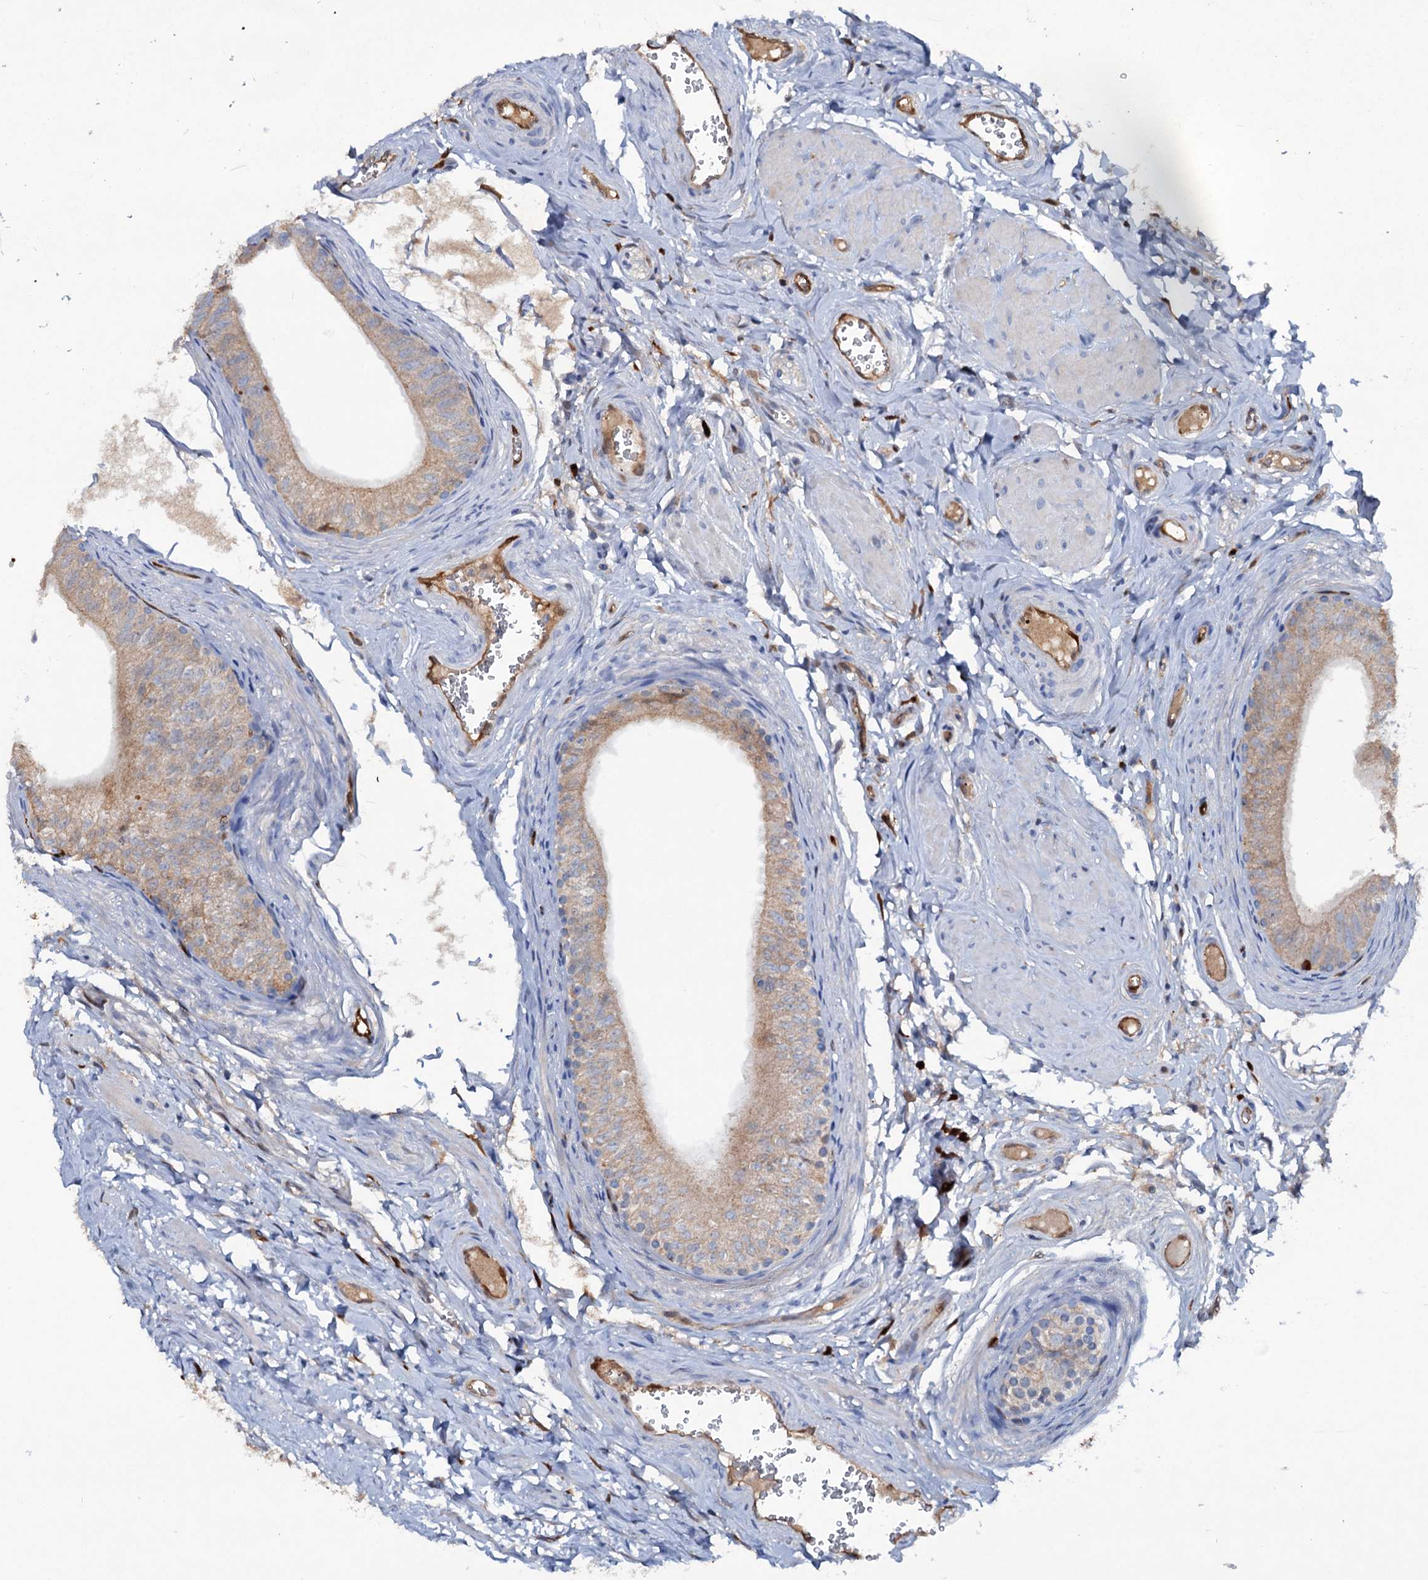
{"staining": {"intensity": "weak", "quantity": "25%-75%", "location": "cytoplasmic/membranous"}, "tissue": "epididymis", "cell_type": "Glandular cells", "image_type": "normal", "snomed": [{"axis": "morphology", "description": "Normal tissue, NOS"}, {"axis": "topography", "description": "Epididymis"}], "caption": "Benign epididymis was stained to show a protein in brown. There is low levels of weak cytoplasmic/membranous expression in approximately 25%-75% of glandular cells. Immunohistochemistry stains the protein in brown and the nuclei are stained blue.", "gene": "IL17RD", "patient": {"sex": "male", "age": 42}}